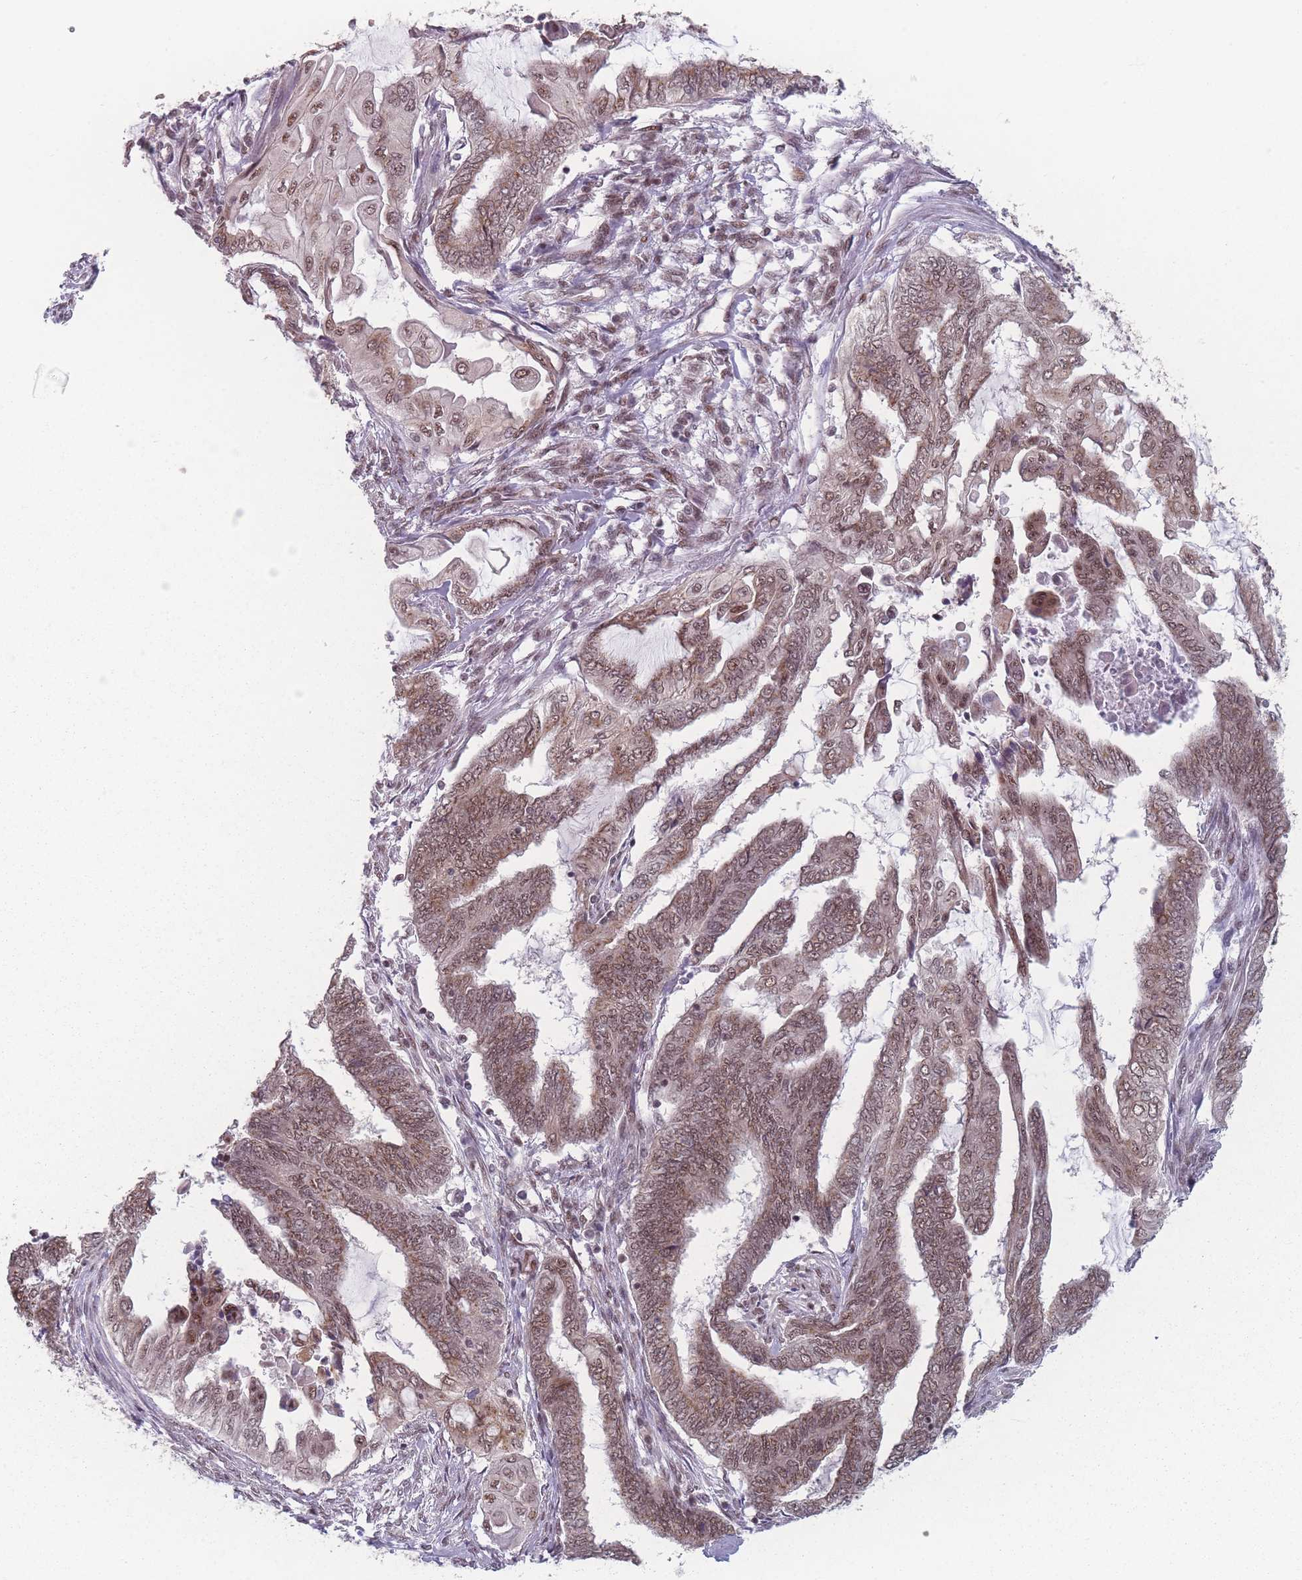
{"staining": {"intensity": "moderate", "quantity": ">75%", "location": "nuclear"}, "tissue": "endometrial cancer", "cell_type": "Tumor cells", "image_type": "cancer", "snomed": [{"axis": "morphology", "description": "Adenocarcinoma, NOS"}, {"axis": "topography", "description": "Uterus"}, {"axis": "topography", "description": "Endometrium"}], "caption": "DAB (3,3'-diaminobenzidine) immunohistochemical staining of adenocarcinoma (endometrial) demonstrates moderate nuclear protein expression in about >75% of tumor cells. Ihc stains the protein of interest in brown and the nuclei are stained blue.", "gene": "ZC3H14", "patient": {"sex": "female", "age": 70}}